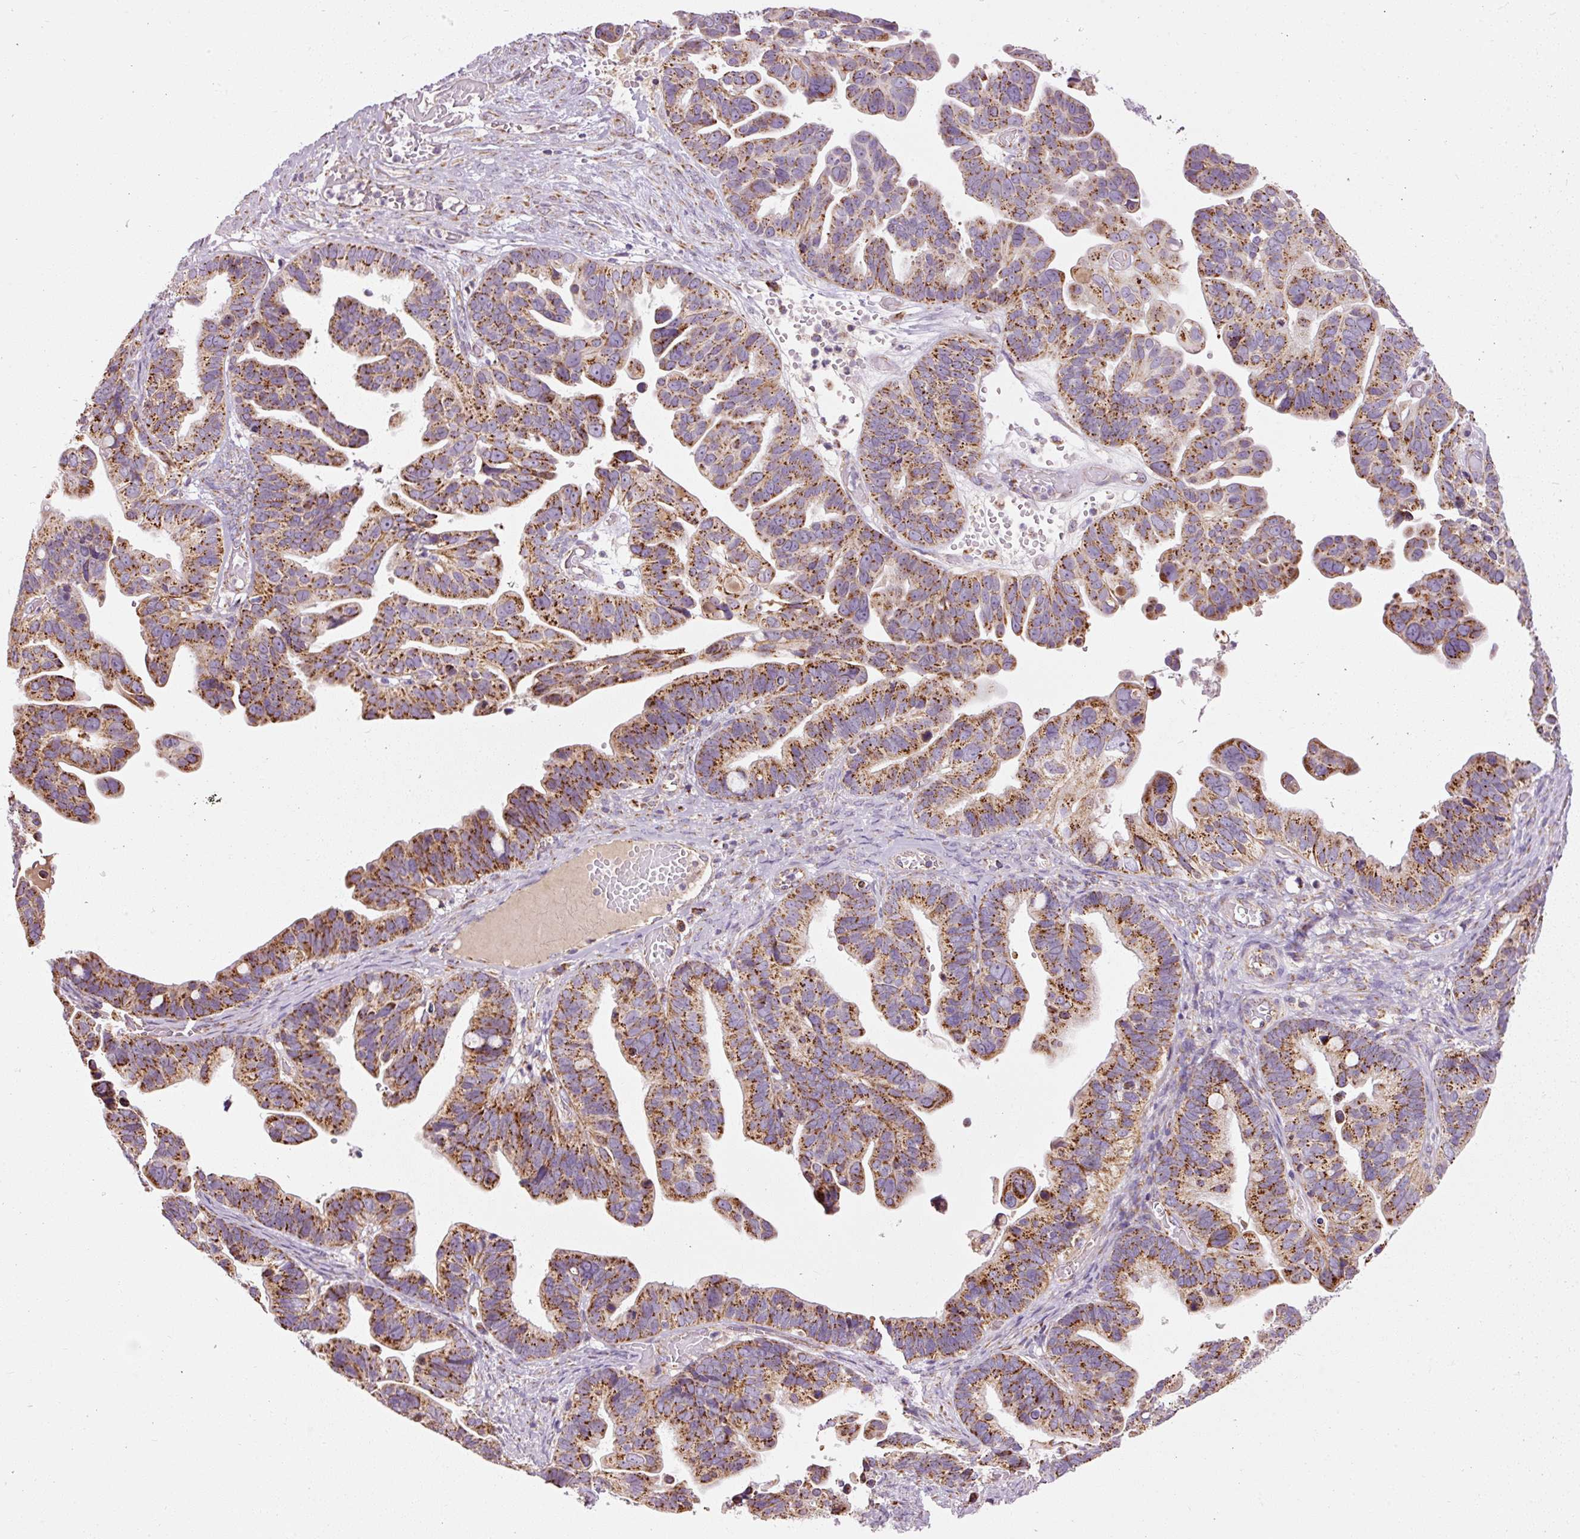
{"staining": {"intensity": "strong", "quantity": ">75%", "location": "cytoplasmic/membranous"}, "tissue": "ovarian cancer", "cell_type": "Tumor cells", "image_type": "cancer", "snomed": [{"axis": "morphology", "description": "Cystadenocarcinoma, serous, NOS"}, {"axis": "topography", "description": "Ovary"}], "caption": "Ovarian serous cystadenocarcinoma stained for a protein (brown) reveals strong cytoplasmic/membranous positive staining in about >75% of tumor cells.", "gene": "NDUFB4", "patient": {"sex": "female", "age": 56}}